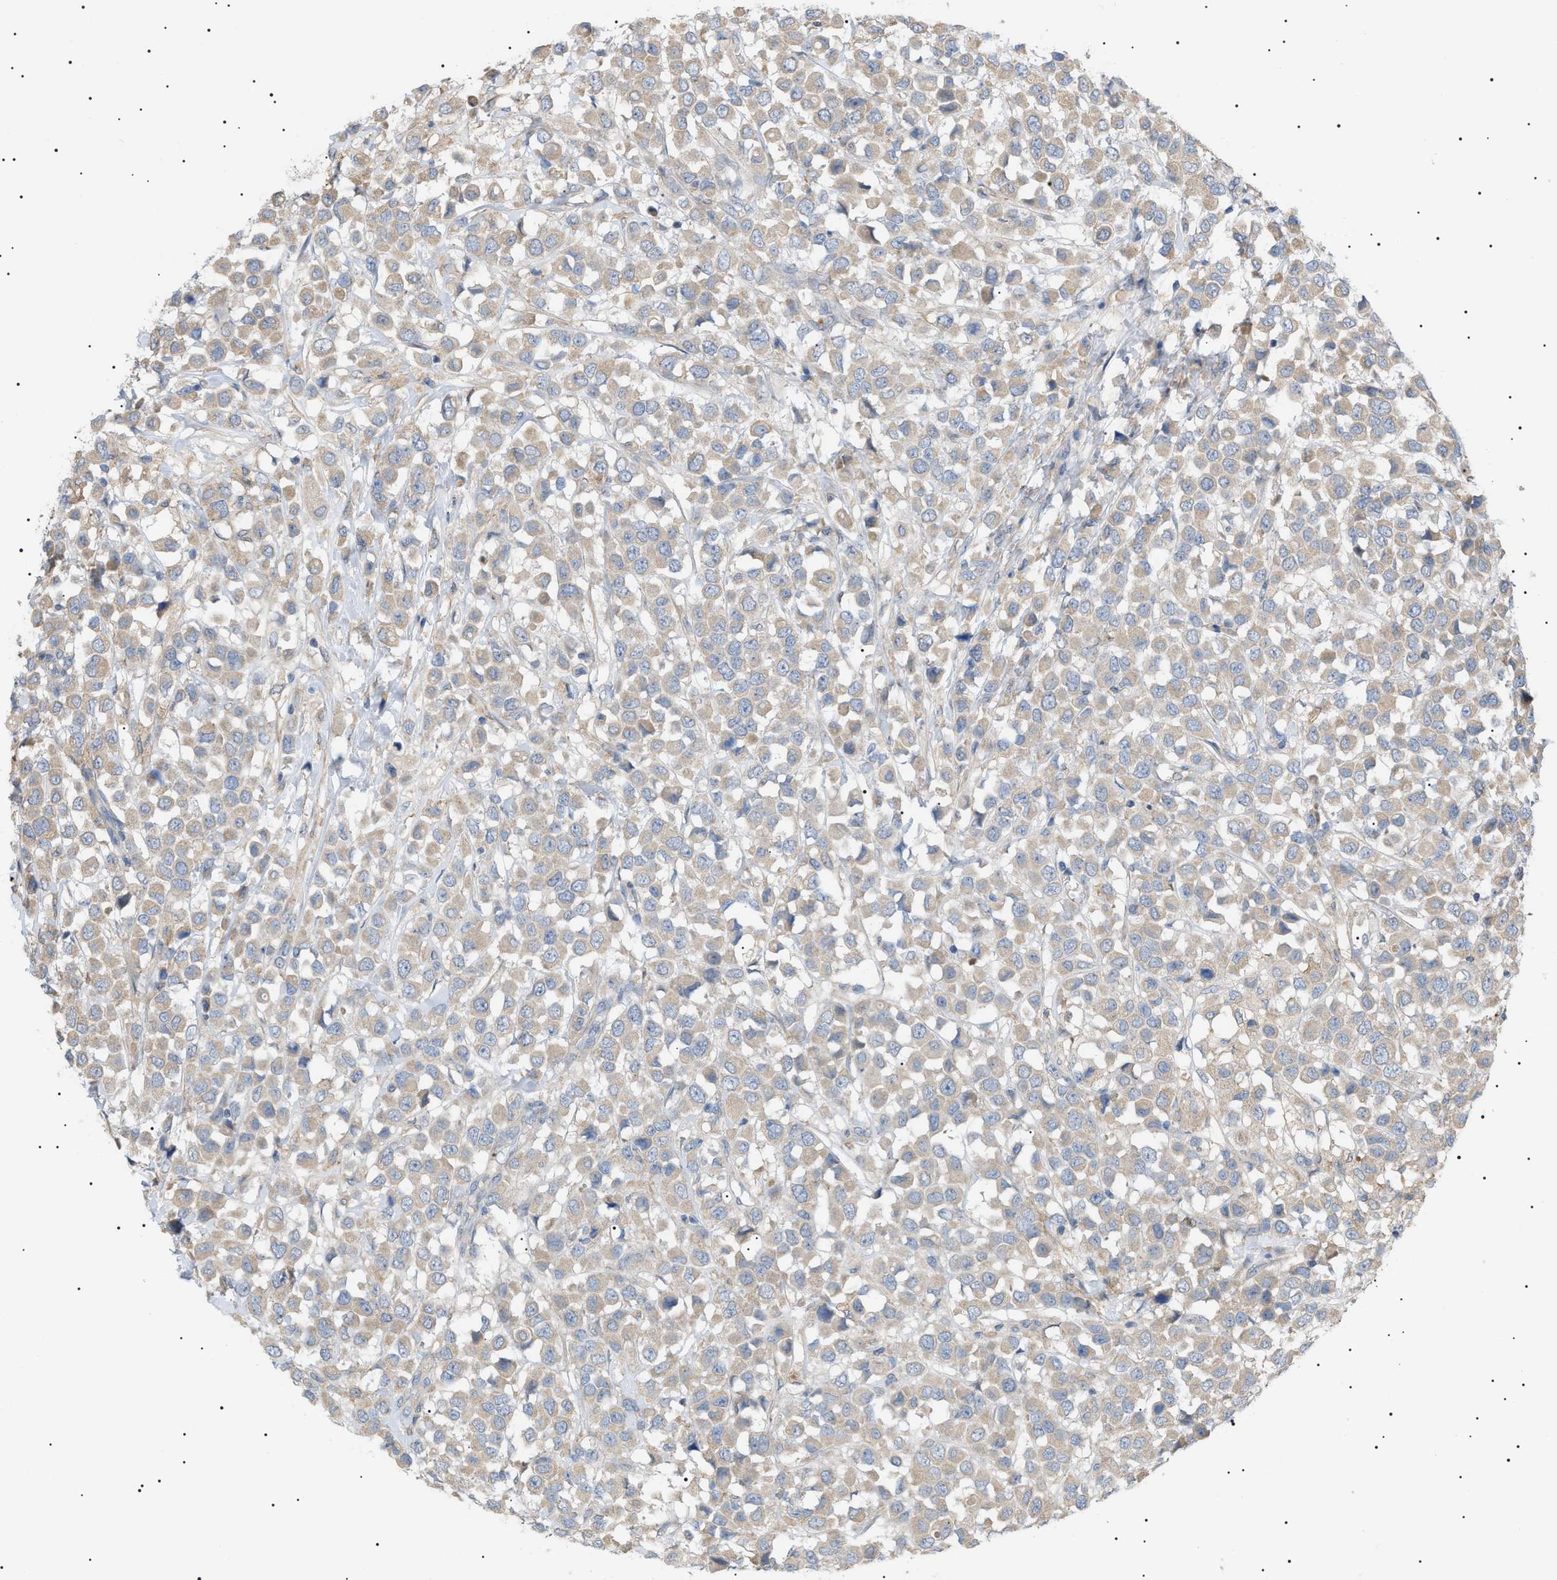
{"staining": {"intensity": "weak", "quantity": ">75%", "location": "cytoplasmic/membranous"}, "tissue": "breast cancer", "cell_type": "Tumor cells", "image_type": "cancer", "snomed": [{"axis": "morphology", "description": "Duct carcinoma"}, {"axis": "topography", "description": "Breast"}], "caption": "Protein analysis of breast intraductal carcinoma tissue displays weak cytoplasmic/membranous positivity in about >75% of tumor cells.", "gene": "IRS2", "patient": {"sex": "female", "age": 61}}